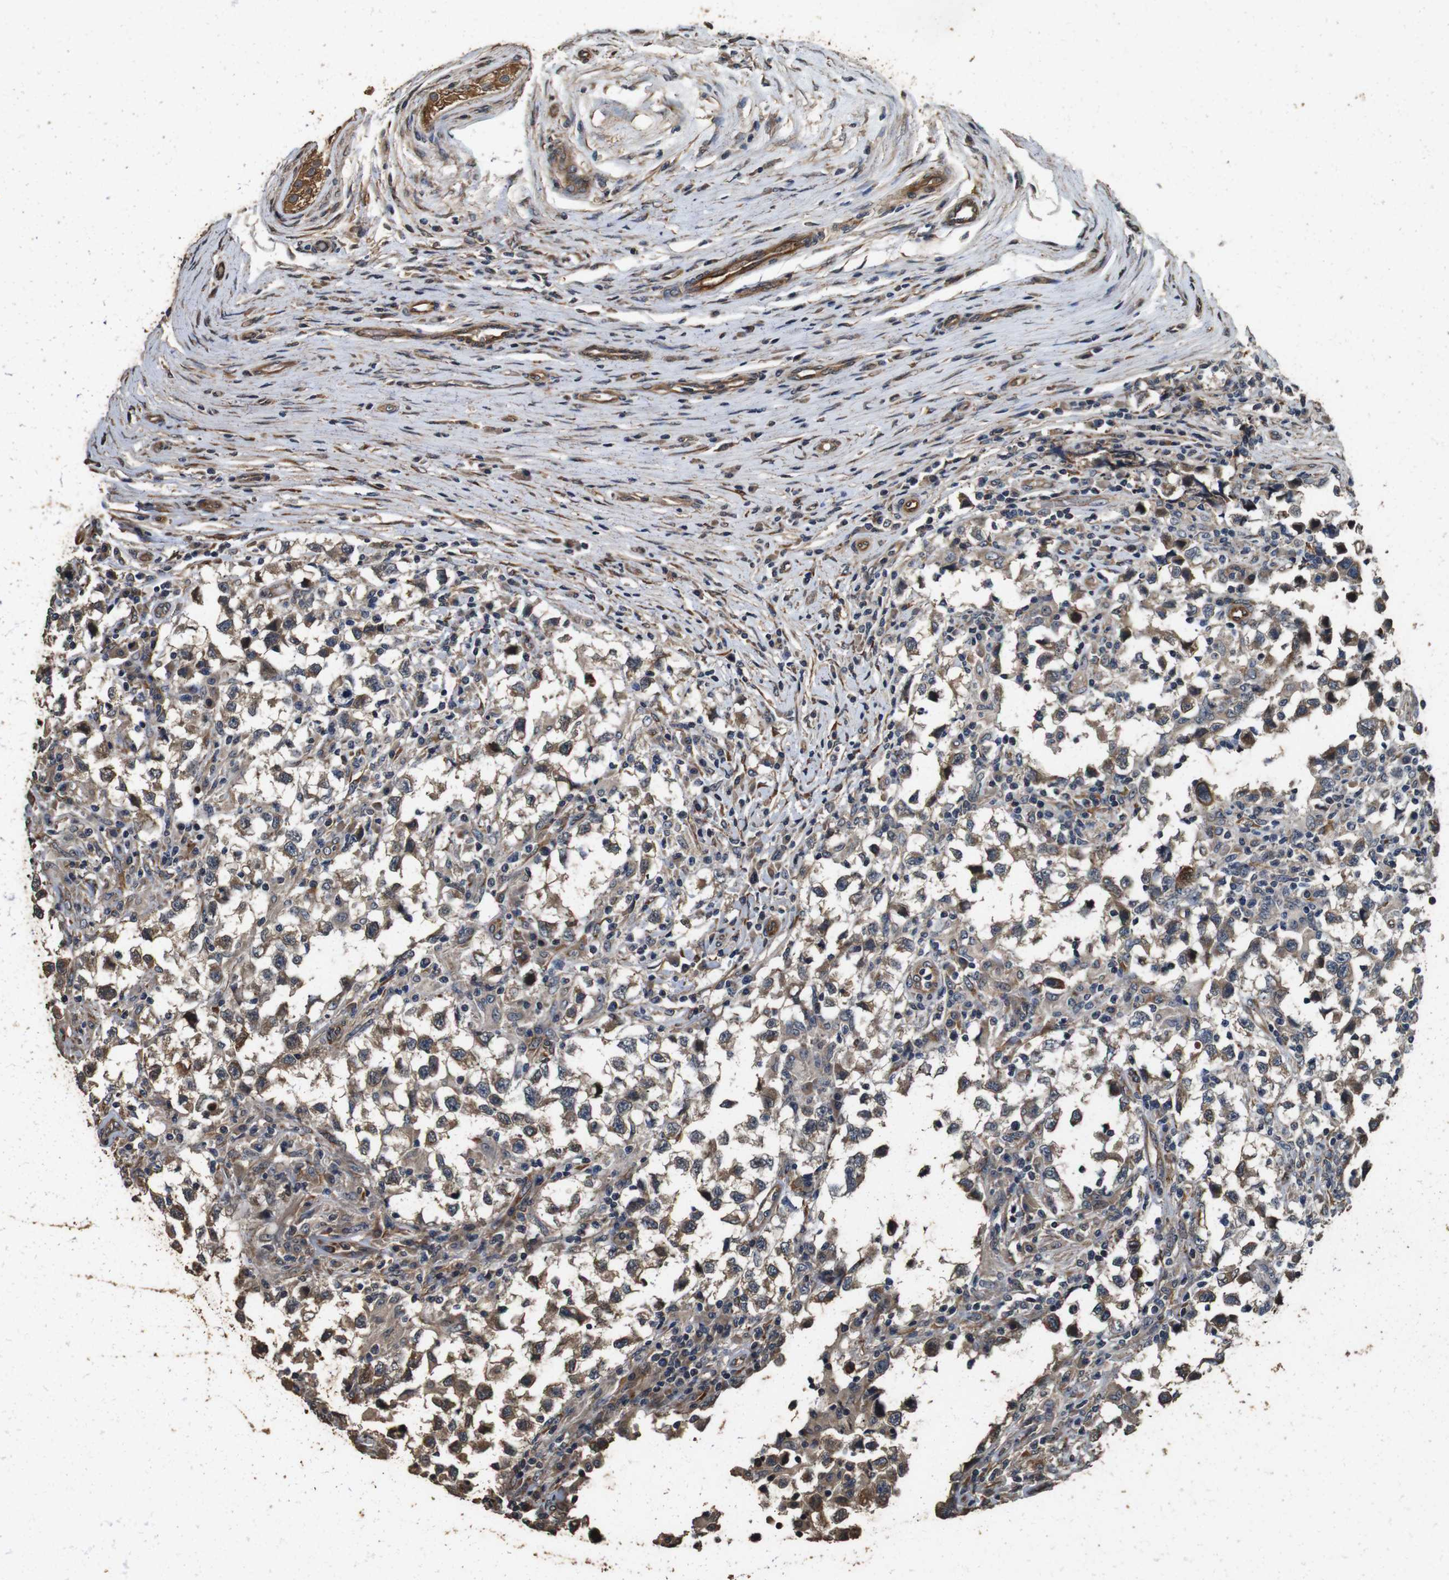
{"staining": {"intensity": "moderate", "quantity": "25%-75%", "location": "cytoplasmic/membranous"}, "tissue": "testis cancer", "cell_type": "Tumor cells", "image_type": "cancer", "snomed": [{"axis": "morphology", "description": "Carcinoma, Embryonal, NOS"}, {"axis": "topography", "description": "Testis"}], "caption": "Protein expression by immunohistochemistry demonstrates moderate cytoplasmic/membranous expression in about 25%-75% of tumor cells in testis embryonal carcinoma.", "gene": "CNPY4", "patient": {"sex": "male", "age": 21}}